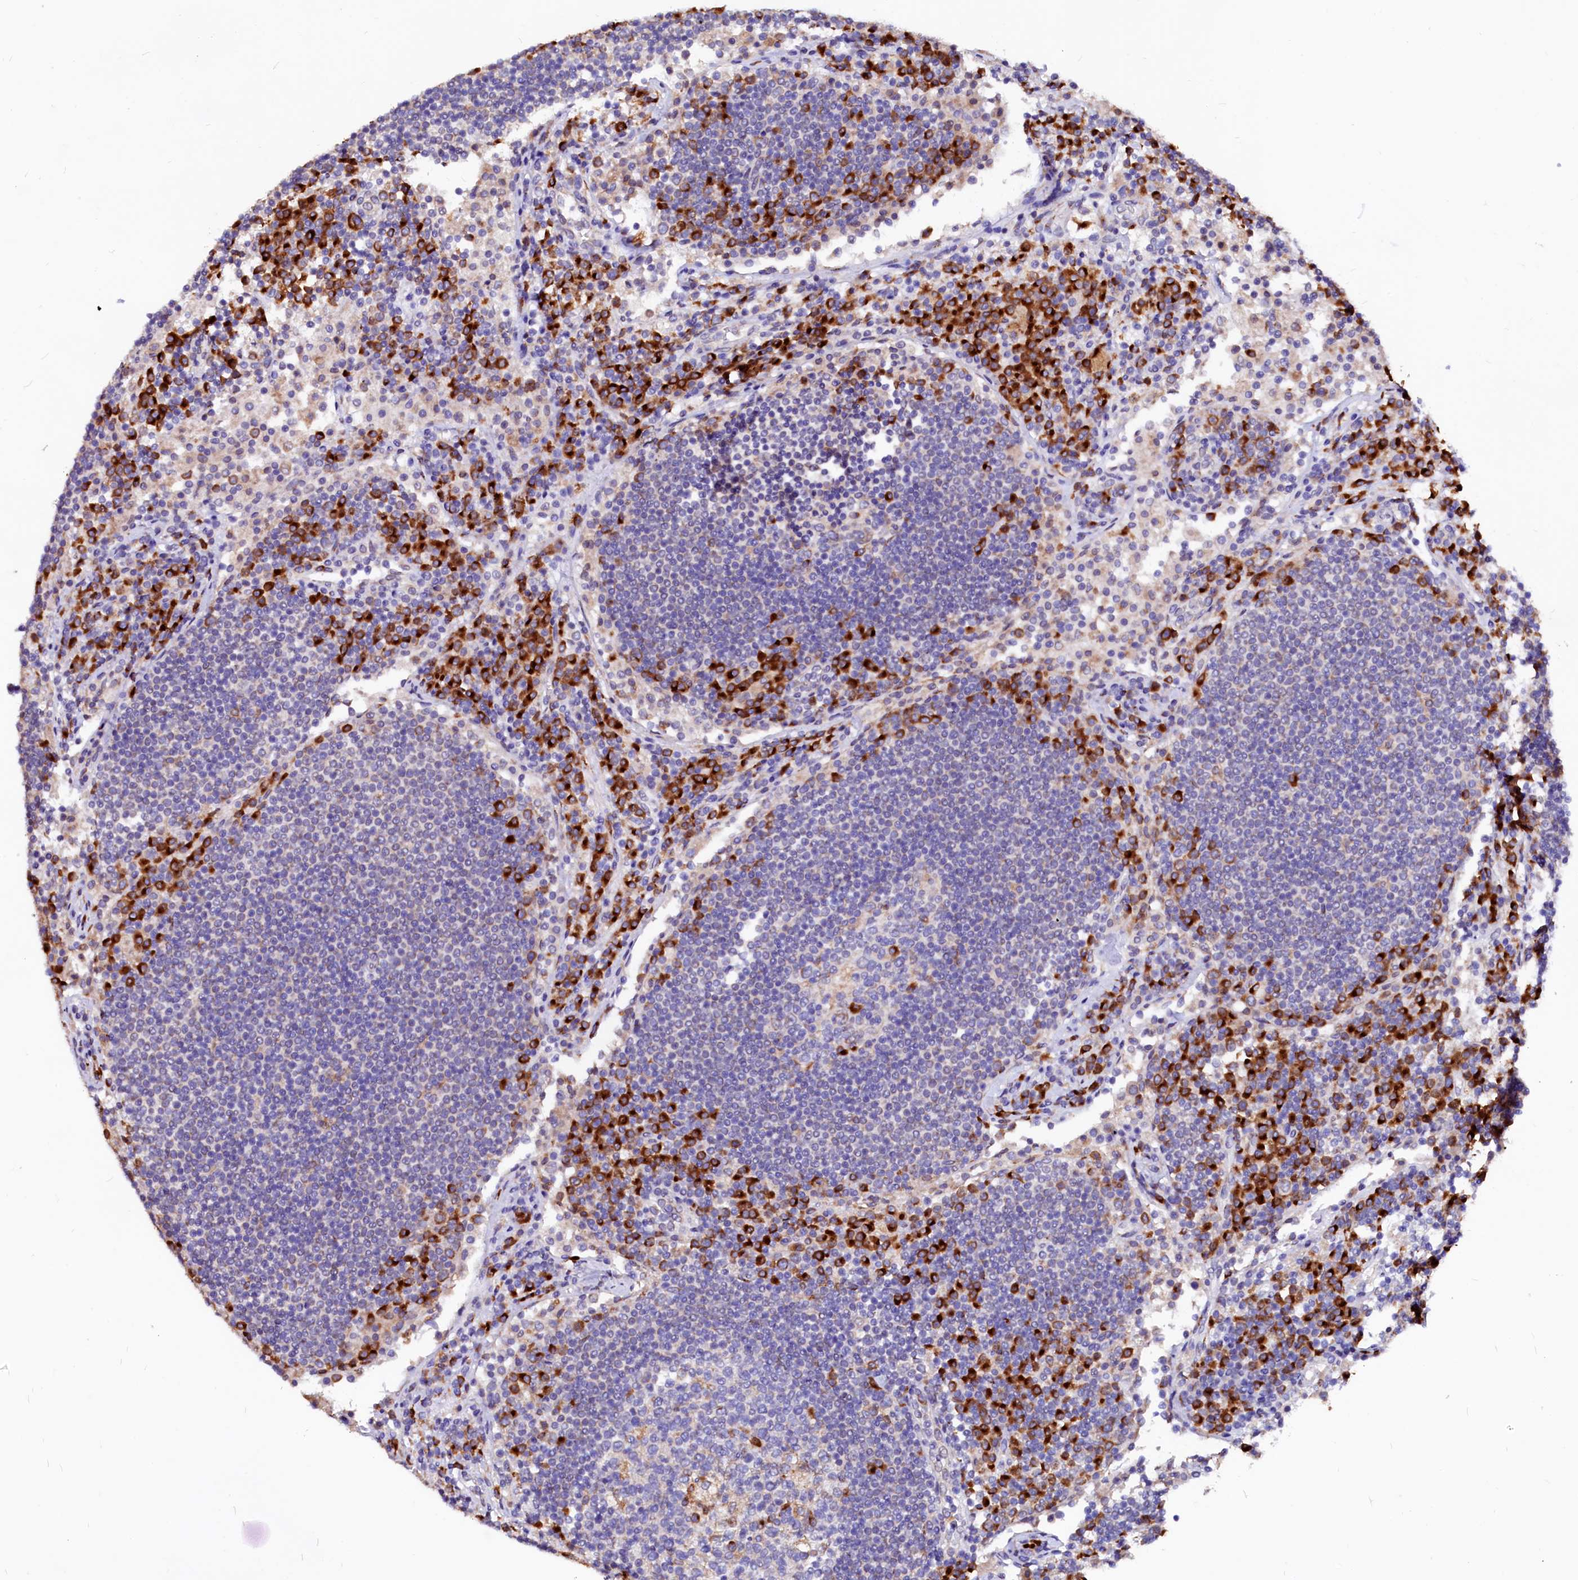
{"staining": {"intensity": "negative", "quantity": "none", "location": "none"}, "tissue": "lymph node", "cell_type": "Germinal center cells", "image_type": "normal", "snomed": [{"axis": "morphology", "description": "Normal tissue, NOS"}, {"axis": "topography", "description": "Lymph node"}], "caption": "Immunohistochemical staining of benign human lymph node shows no significant expression in germinal center cells.", "gene": "LMAN1", "patient": {"sex": "female", "age": 53}}